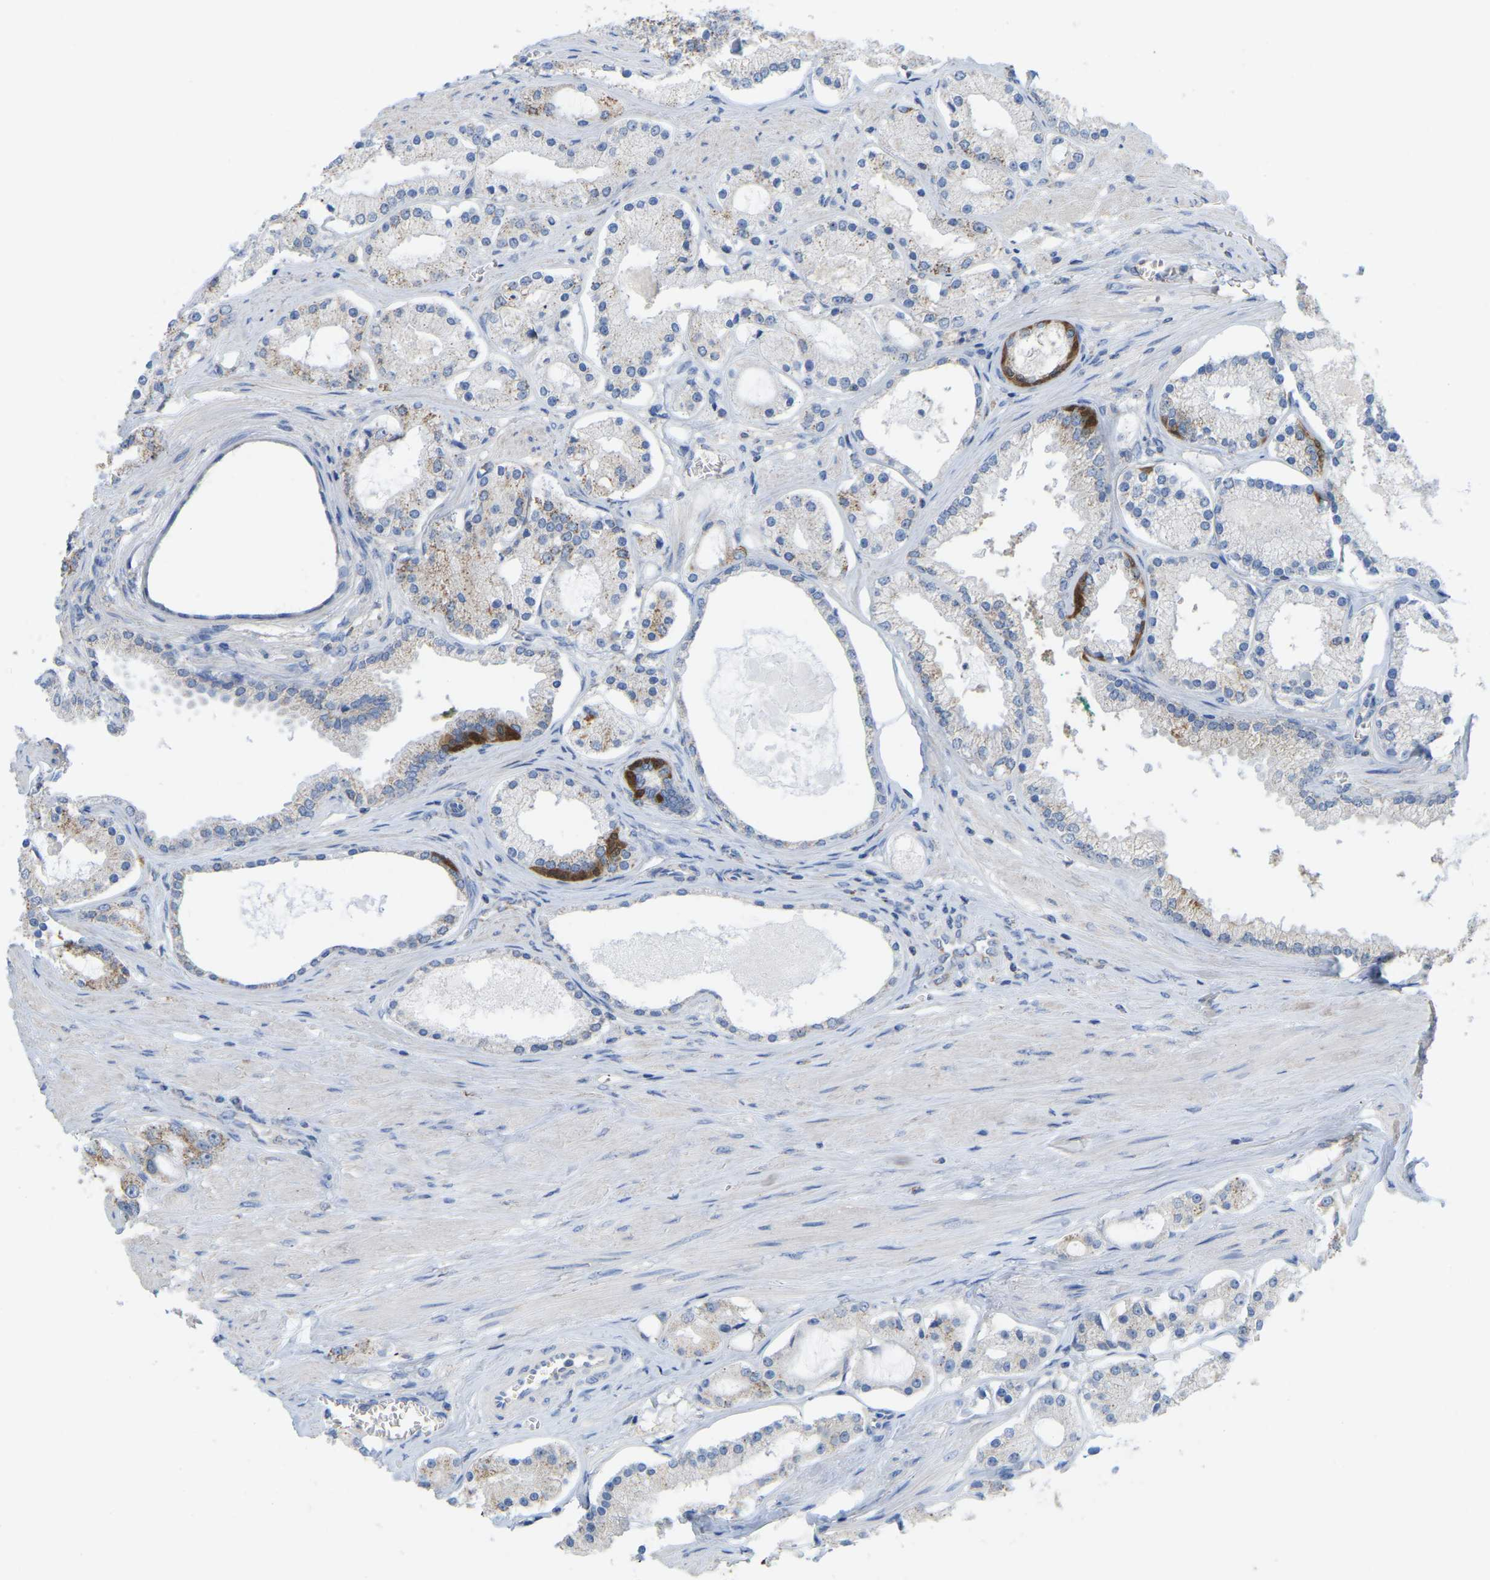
{"staining": {"intensity": "negative", "quantity": "none", "location": "none"}, "tissue": "prostate cancer", "cell_type": "Tumor cells", "image_type": "cancer", "snomed": [{"axis": "morphology", "description": "Adenocarcinoma, High grade"}, {"axis": "topography", "description": "Prostate"}], "caption": "Immunohistochemistry (IHC) image of human prostate high-grade adenocarcinoma stained for a protein (brown), which displays no staining in tumor cells. Brightfield microscopy of immunohistochemistry stained with DAB (3,3'-diaminobenzidine) (brown) and hematoxylin (blue), captured at high magnification.", "gene": "SERPINB5", "patient": {"sex": "male", "age": 66}}